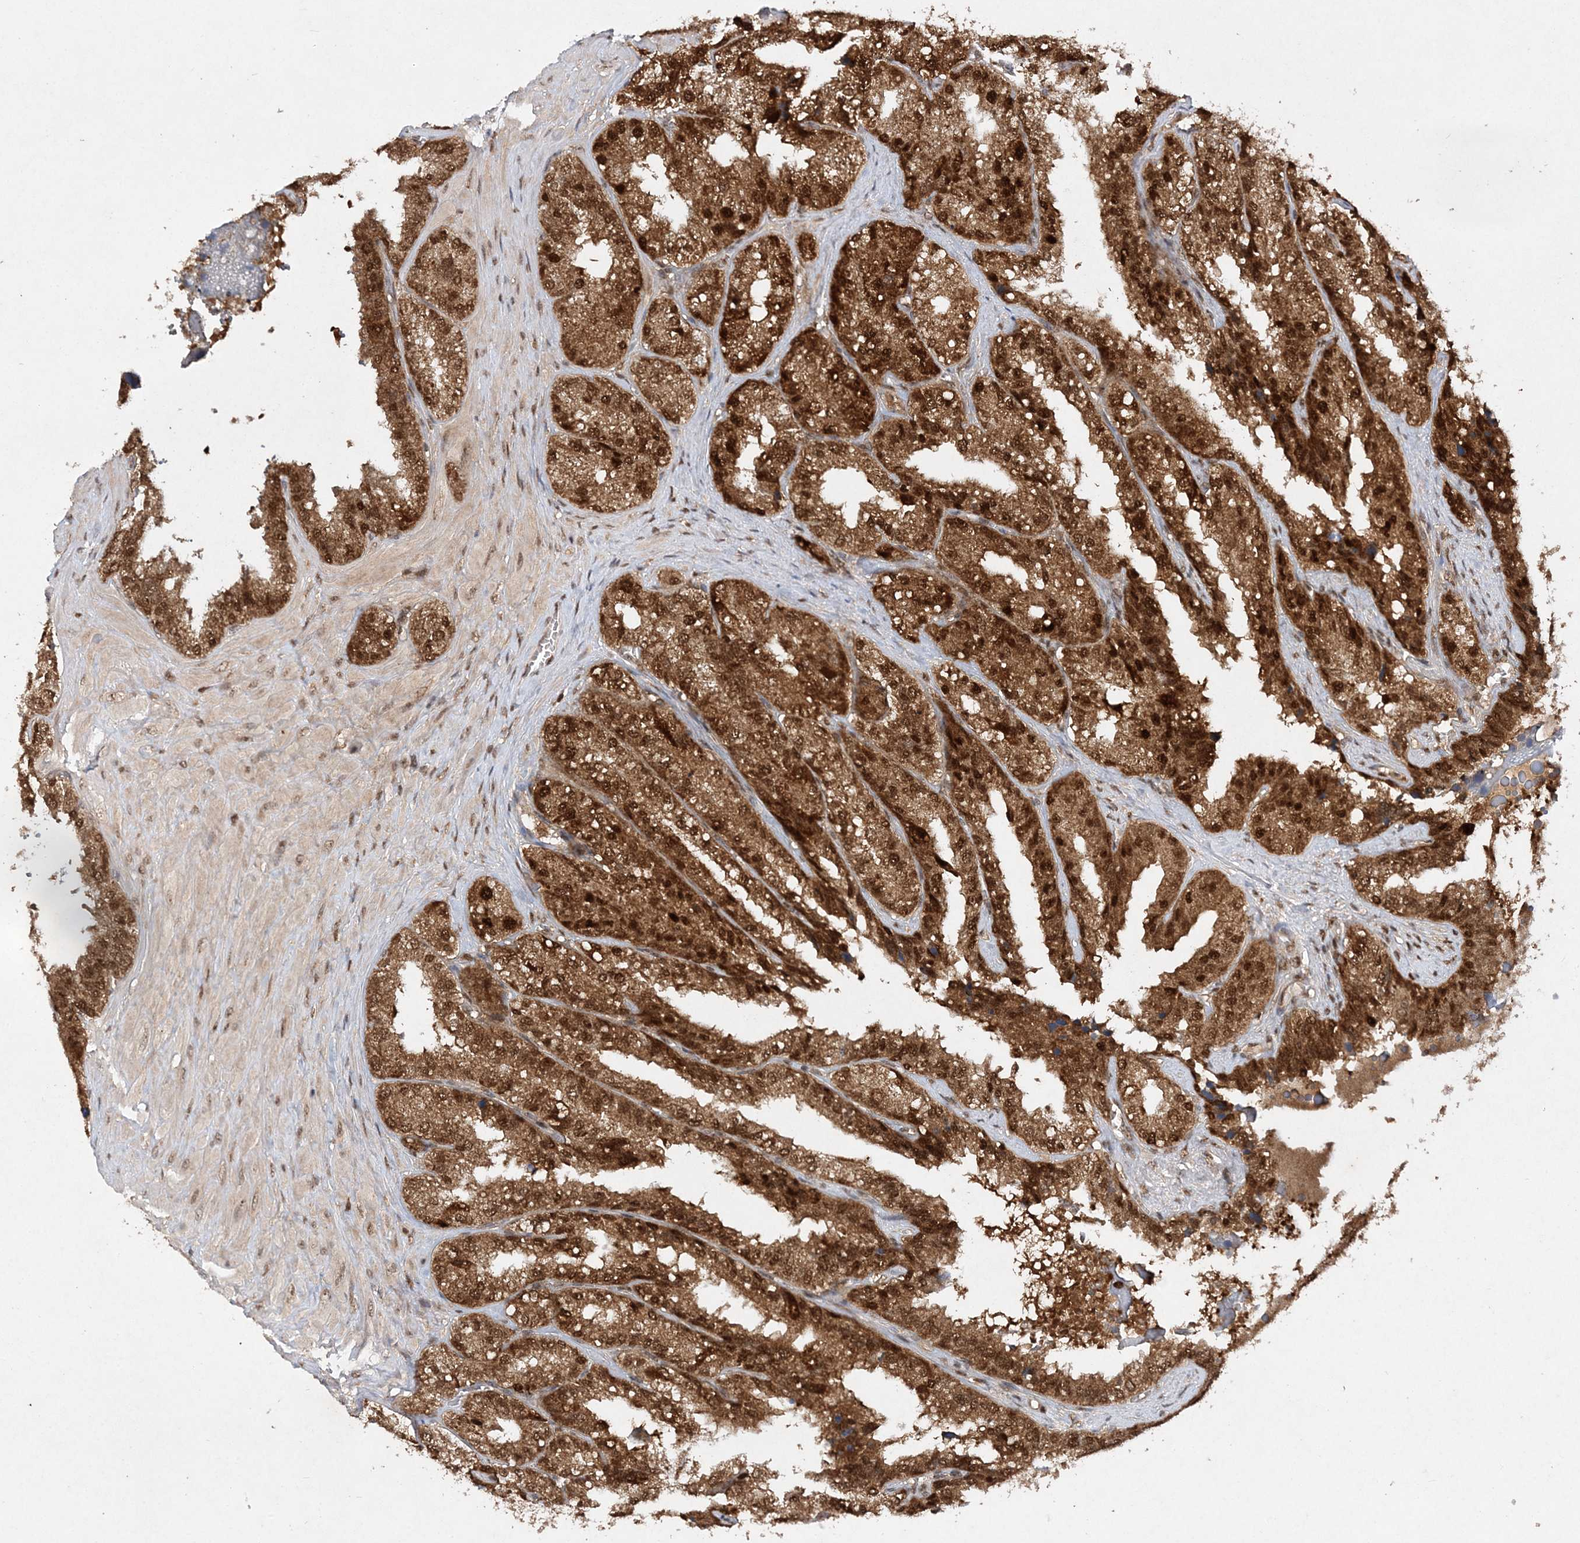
{"staining": {"intensity": "strong", "quantity": ">75%", "location": "cytoplasmic/membranous,nuclear"}, "tissue": "seminal vesicle", "cell_type": "Glandular cells", "image_type": "normal", "snomed": [{"axis": "morphology", "description": "Normal tissue, NOS"}, {"axis": "topography", "description": "Prostate"}, {"axis": "topography", "description": "Seminal veicle"}], "caption": "Immunohistochemical staining of benign human seminal vesicle exhibits high levels of strong cytoplasmic/membranous,nuclear staining in approximately >75% of glandular cells. (DAB (3,3'-diaminobenzidine) = brown stain, brightfield microscopy at high magnification).", "gene": "NIF3L1", "patient": {"sex": "male", "age": 51}}